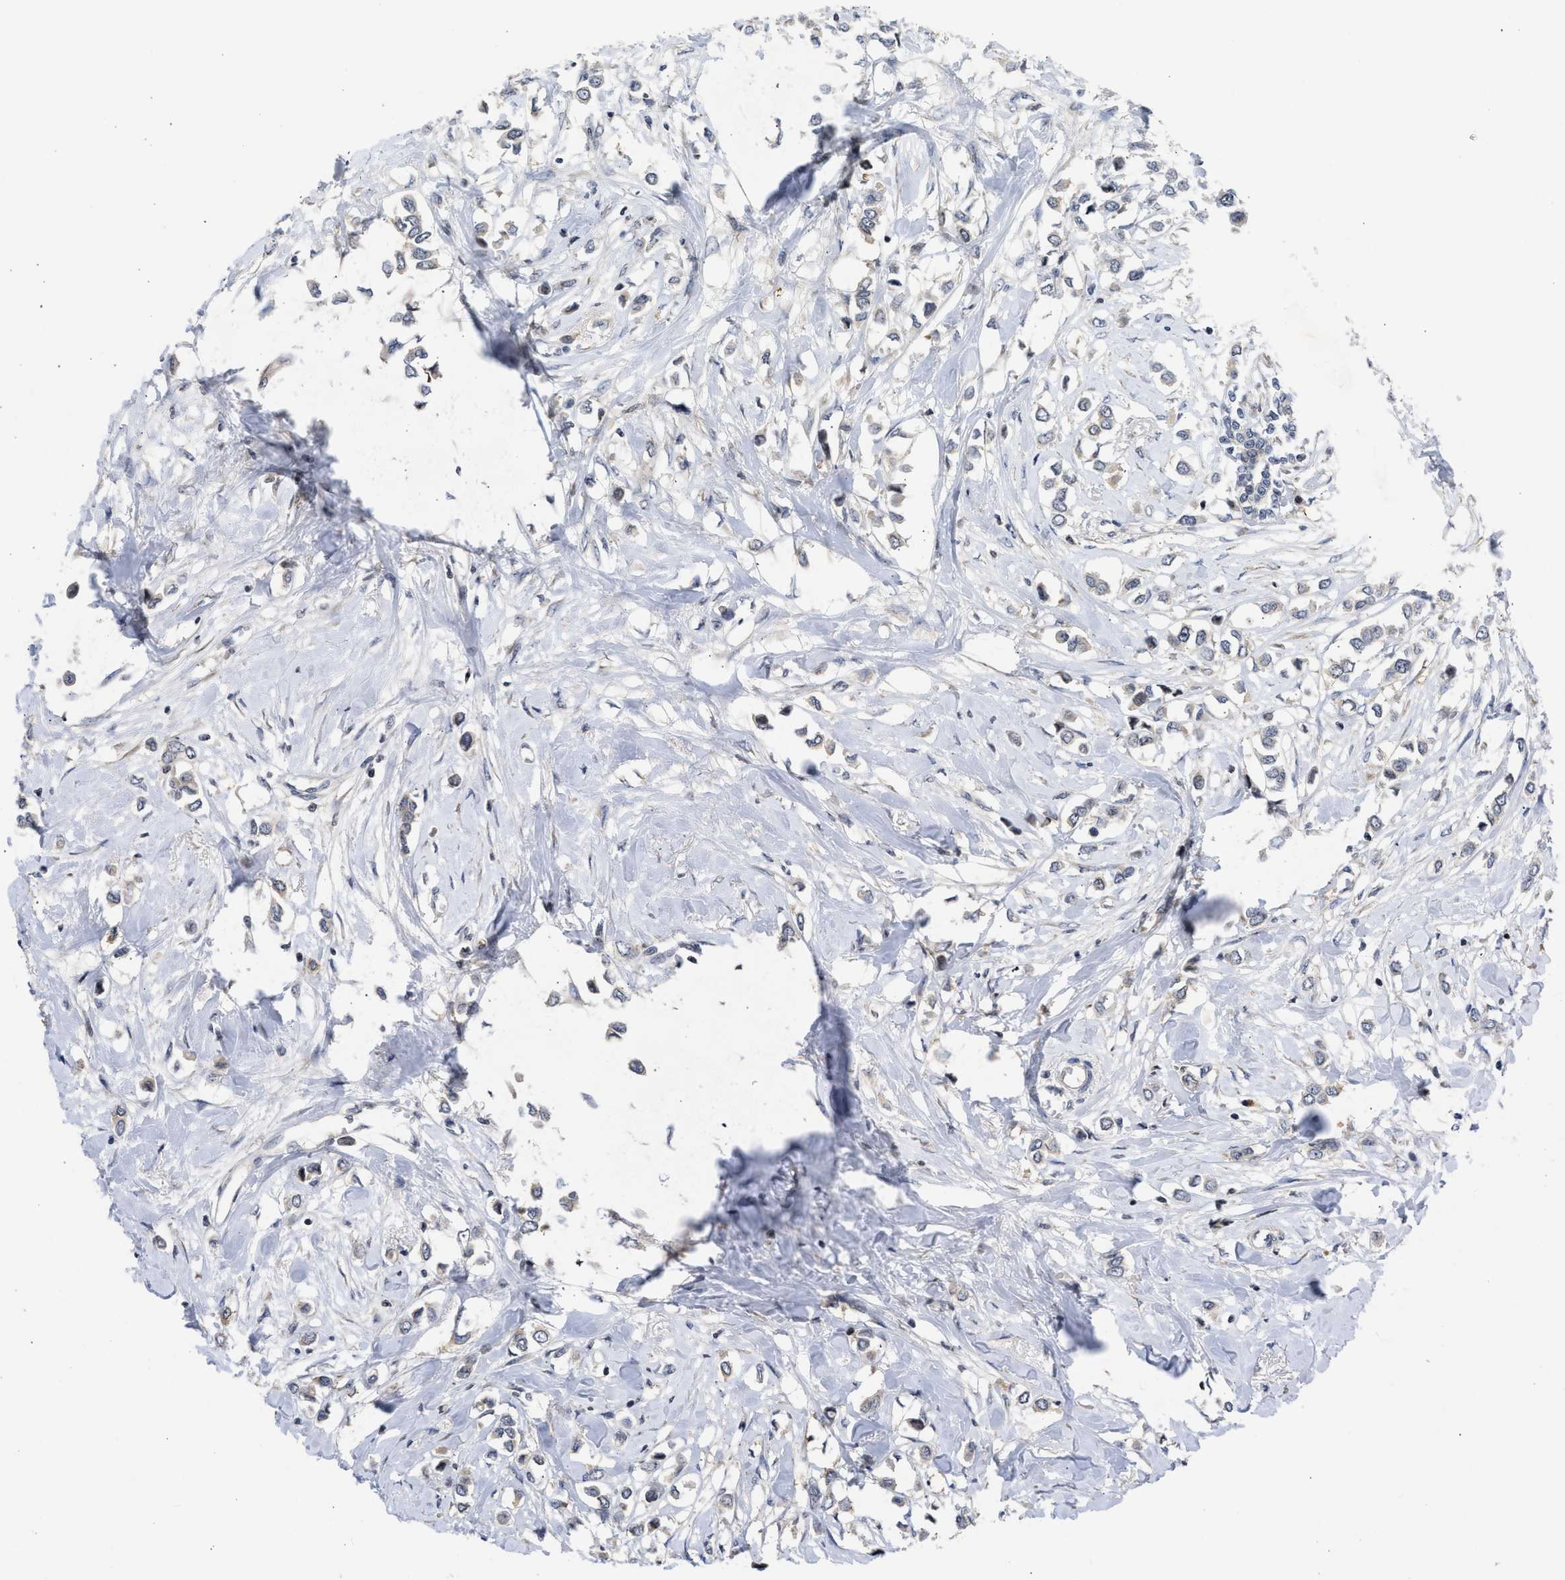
{"staining": {"intensity": "negative", "quantity": "none", "location": "none"}, "tissue": "breast cancer", "cell_type": "Tumor cells", "image_type": "cancer", "snomed": [{"axis": "morphology", "description": "Lobular carcinoma"}, {"axis": "topography", "description": "Breast"}], "caption": "High power microscopy photomicrograph of an immunohistochemistry photomicrograph of breast cancer (lobular carcinoma), revealing no significant staining in tumor cells.", "gene": "ENSG00000142539", "patient": {"sex": "female", "age": 51}}